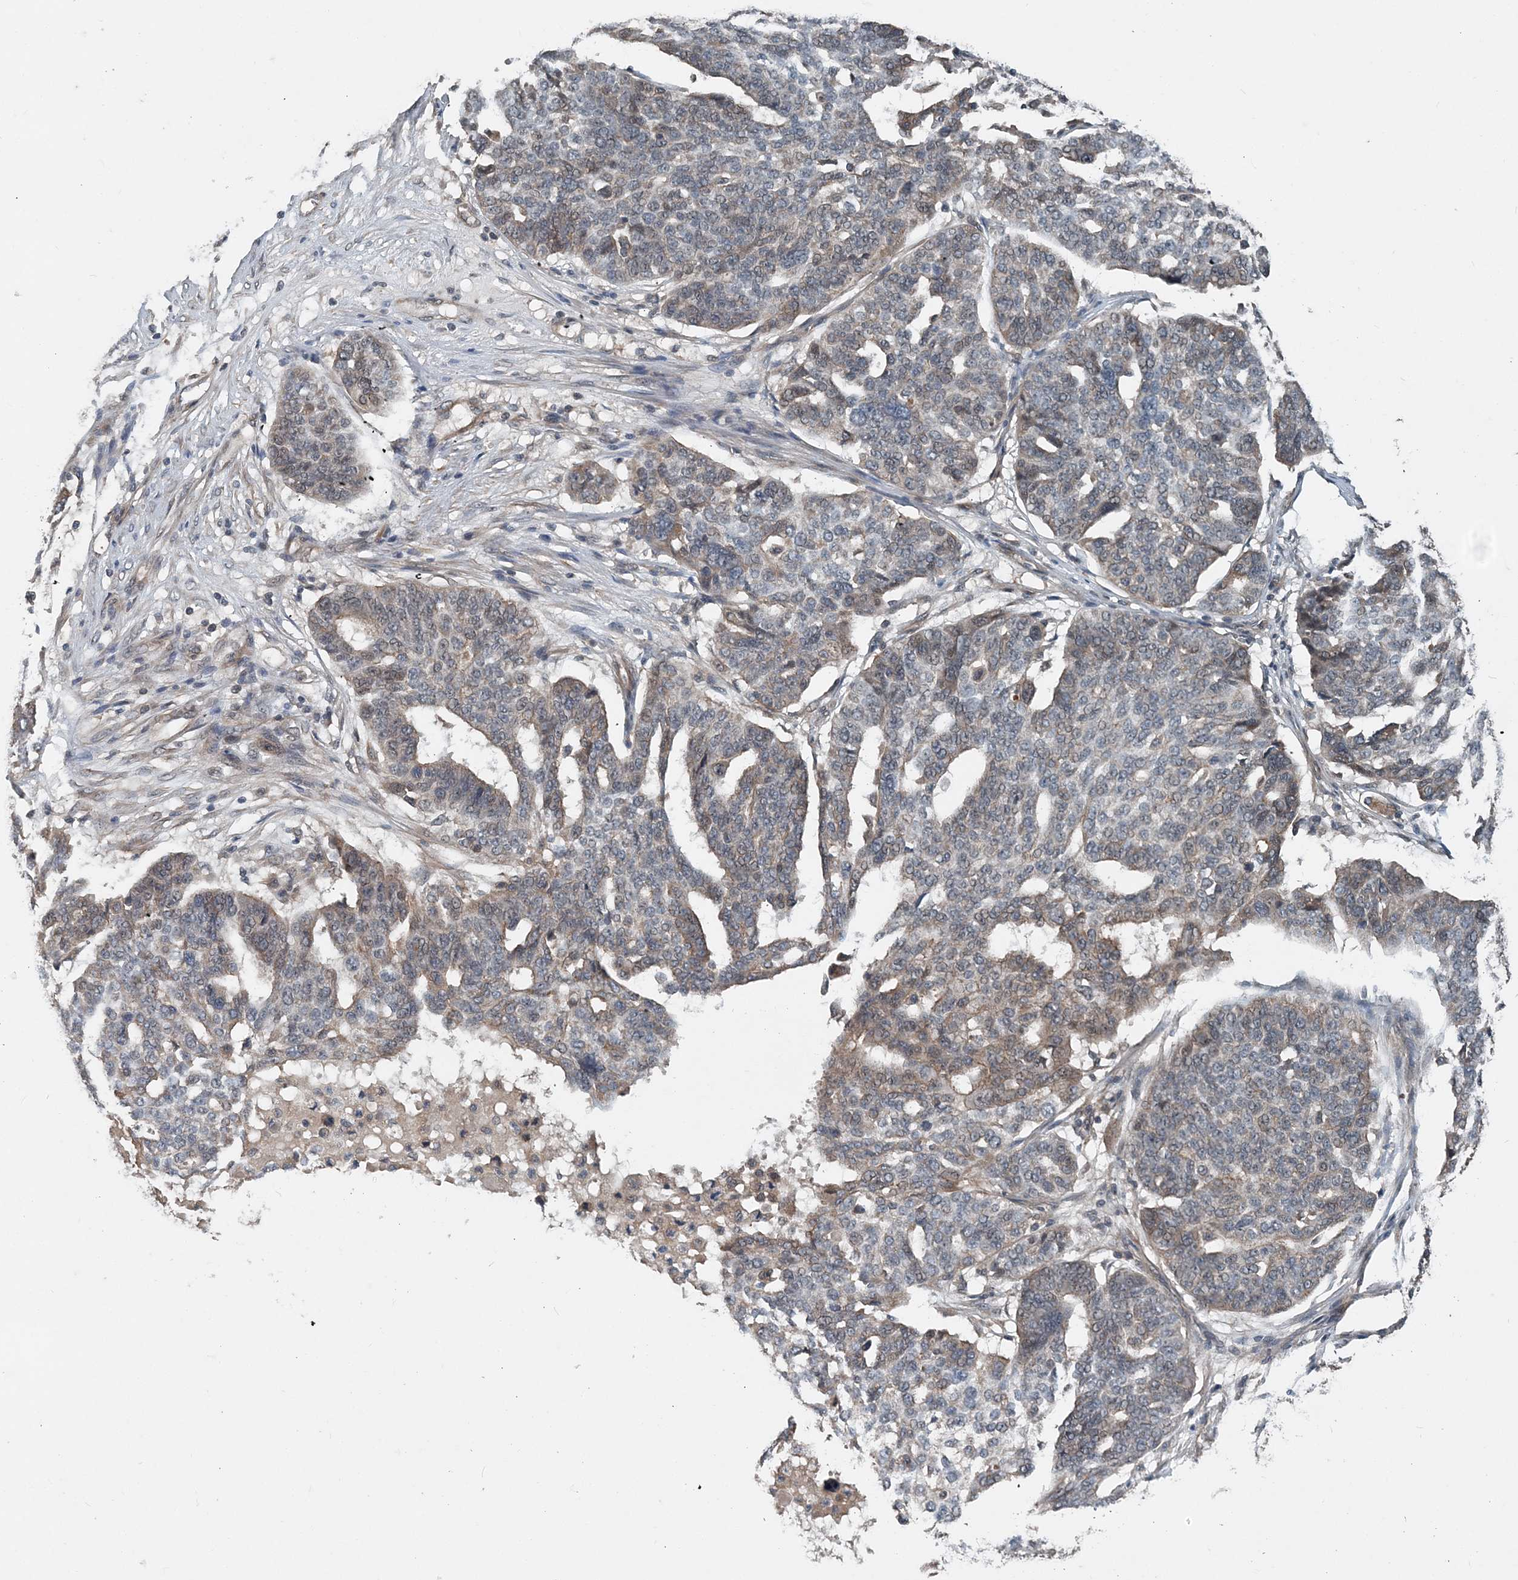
{"staining": {"intensity": "weak", "quantity": "25%-75%", "location": "cytoplasmic/membranous"}, "tissue": "ovarian cancer", "cell_type": "Tumor cells", "image_type": "cancer", "snomed": [{"axis": "morphology", "description": "Cystadenocarcinoma, serous, NOS"}, {"axis": "topography", "description": "Ovary"}], "caption": "This micrograph shows ovarian cancer stained with IHC to label a protein in brown. The cytoplasmic/membranous of tumor cells show weak positivity for the protein. Nuclei are counter-stained blue.", "gene": "SMPD3", "patient": {"sex": "female", "age": 59}}